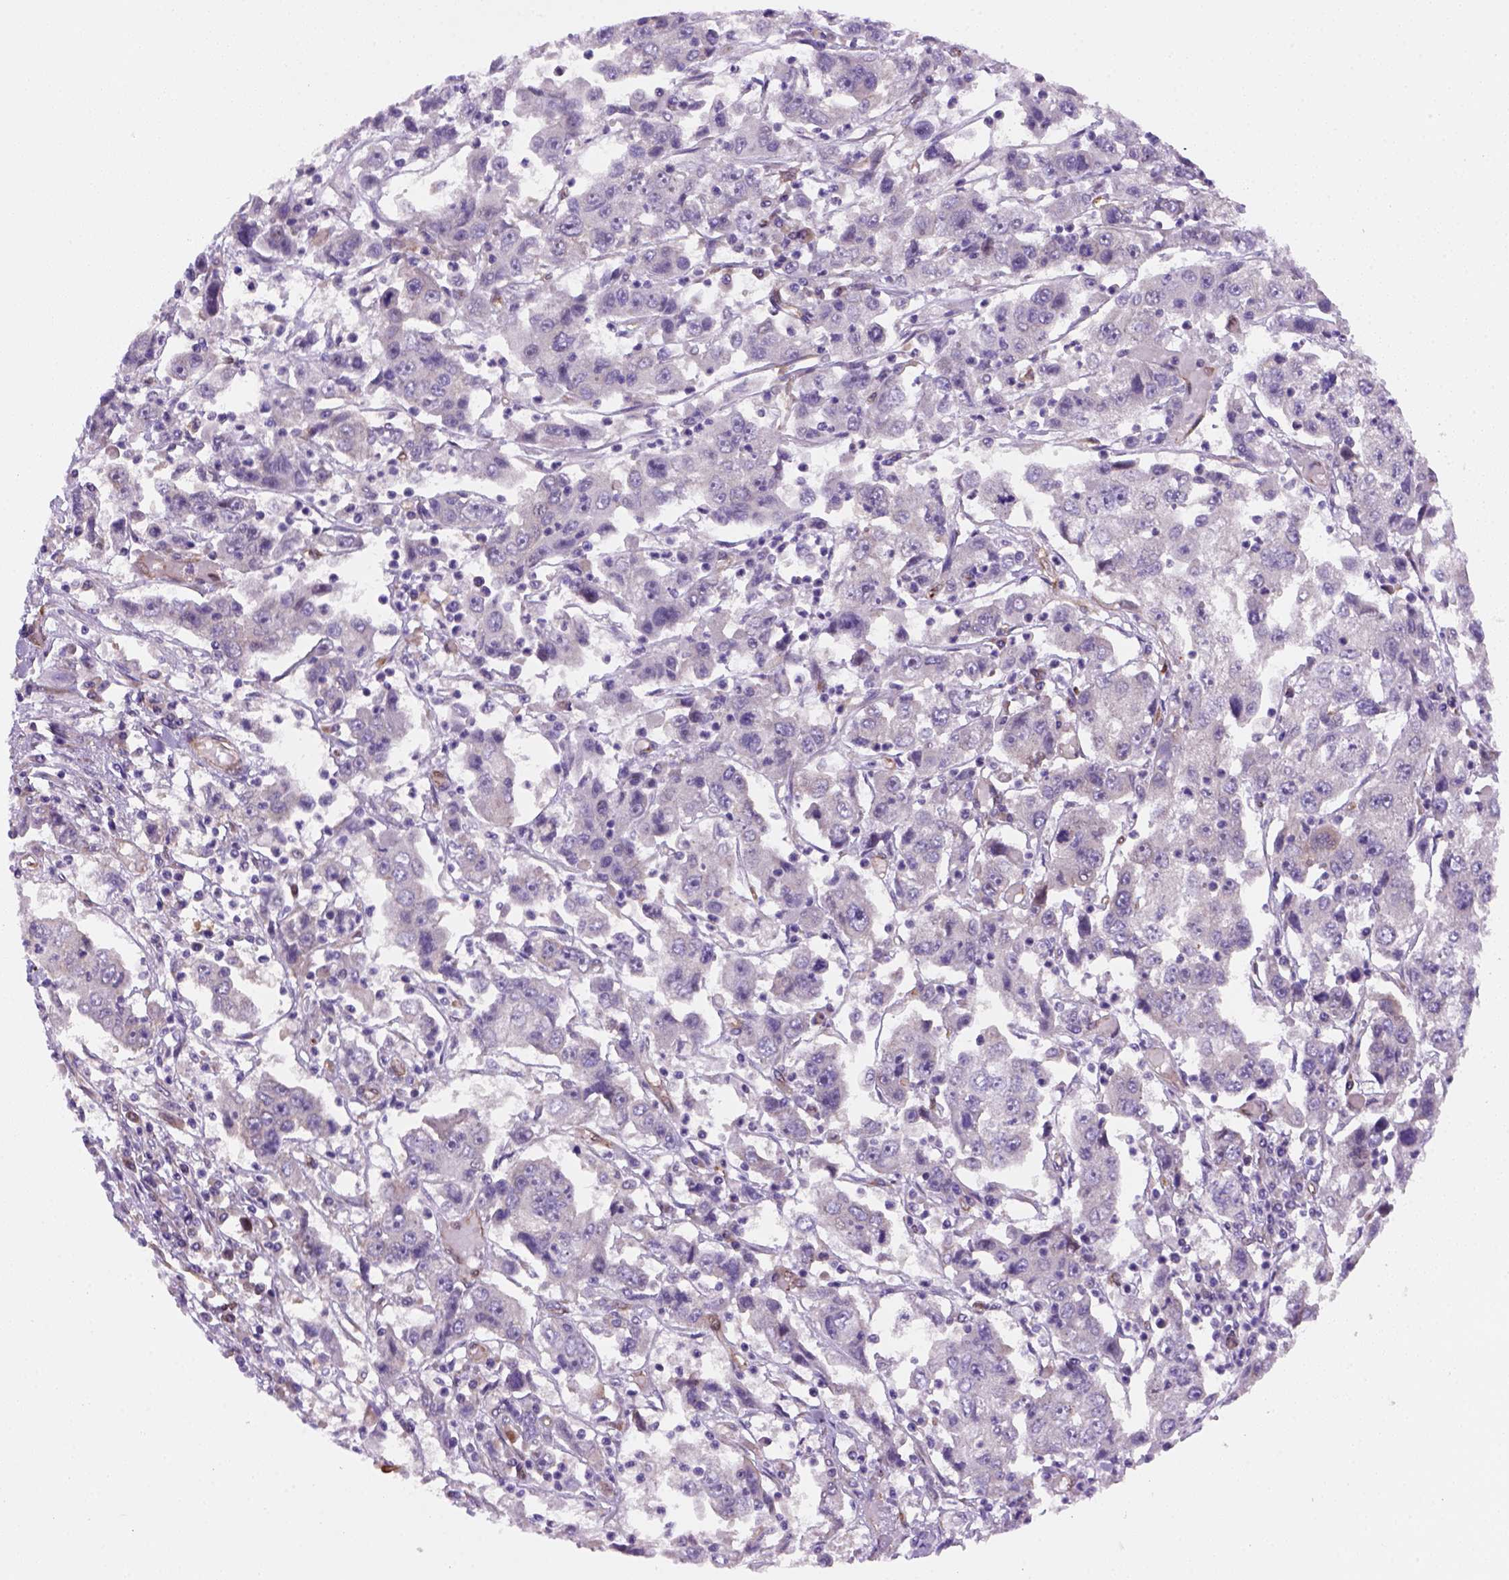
{"staining": {"intensity": "negative", "quantity": "none", "location": "none"}, "tissue": "cervical cancer", "cell_type": "Tumor cells", "image_type": "cancer", "snomed": [{"axis": "morphology", "description": "Squamous cell carcinoma, NOS"}, {"axis": "topography", "description": "Cervix"}], "caption": "Tumor cells show no significant protein positivity in cervical squamous cell carcinoma. The staining was performed using DAB to visualize the protein expression in brown, while the nuclei were stained in blue with hematoxylin (Magnification: 20x).", "gene": "VSTM5", "patient": {"sex": "female", "age": 36}}